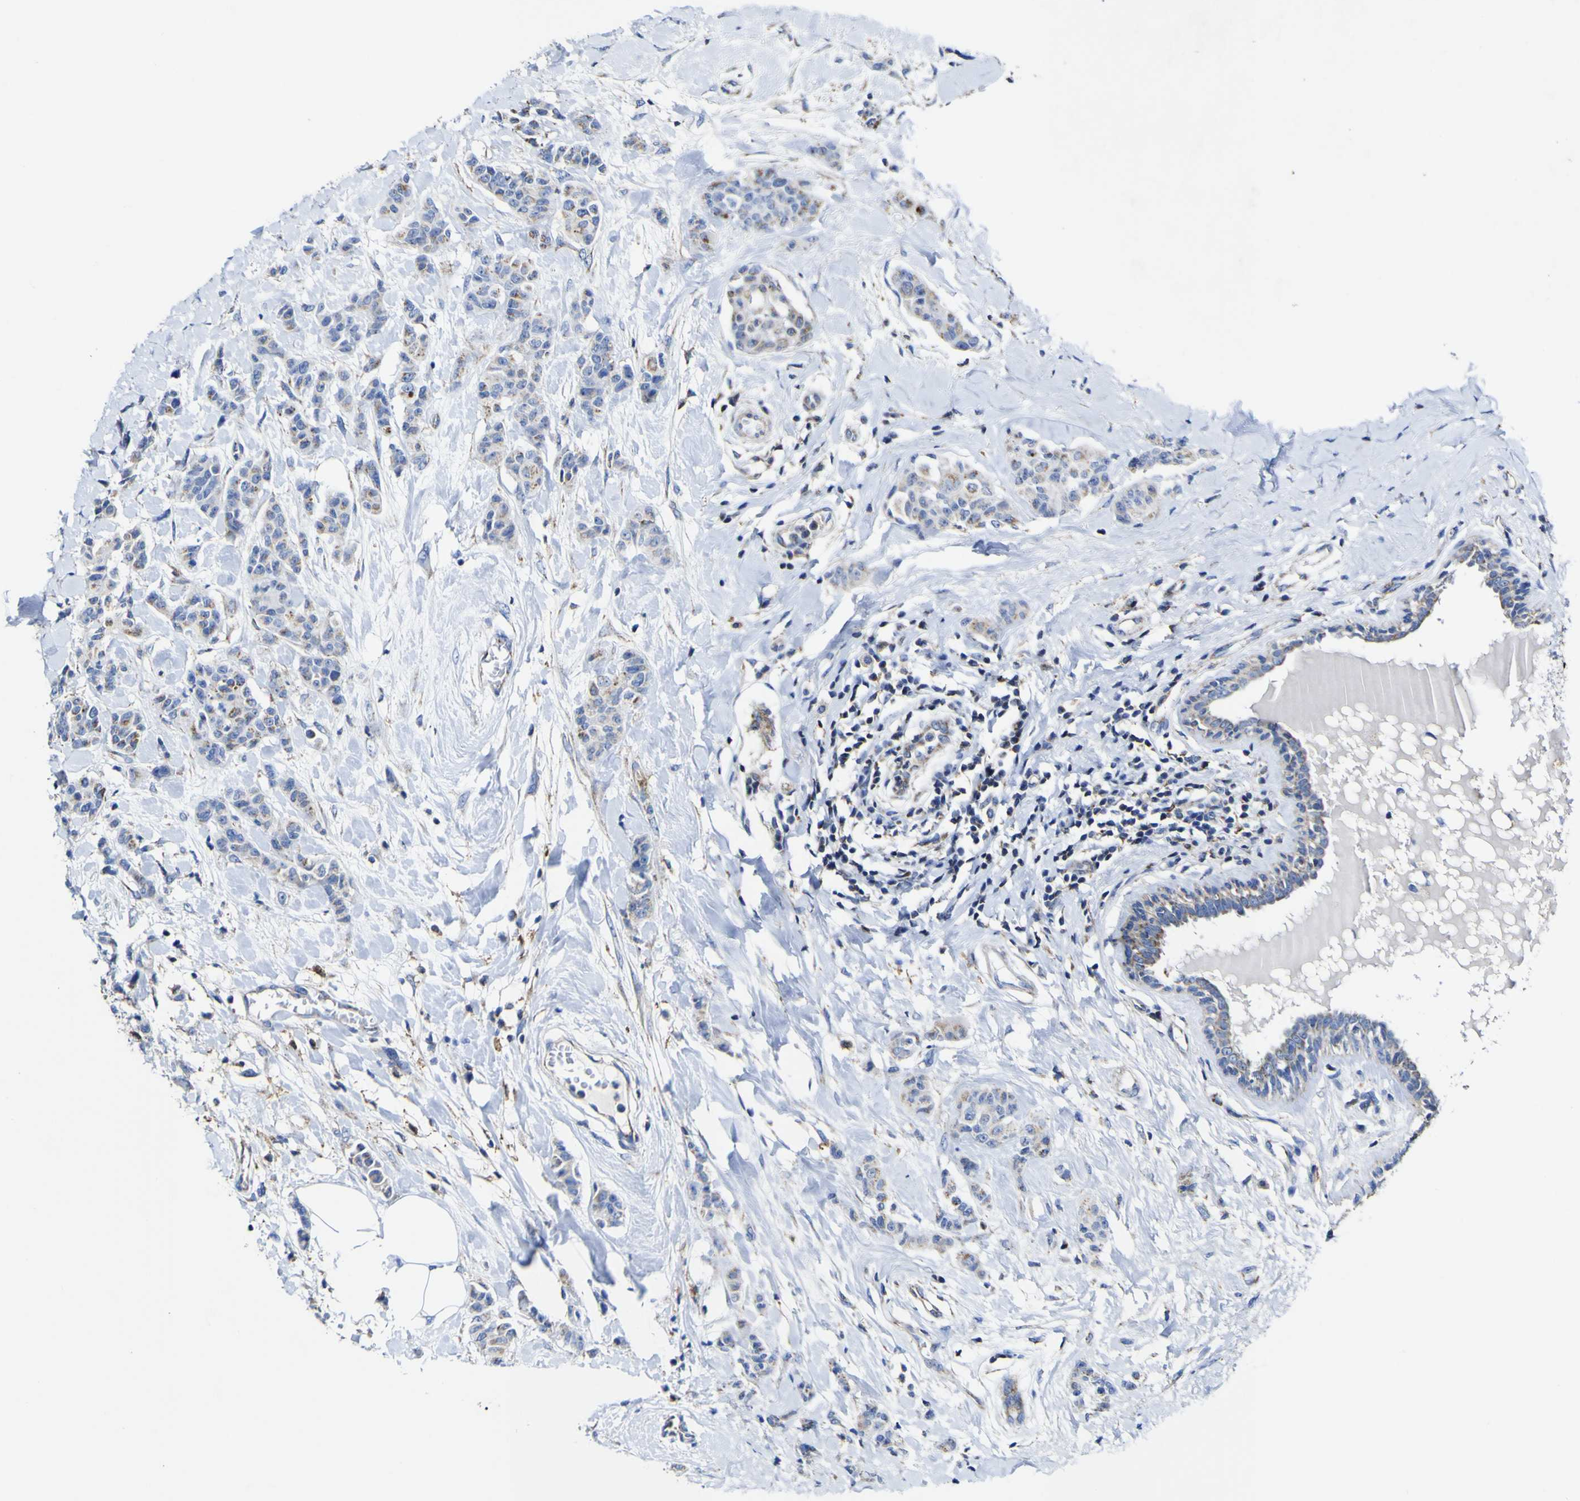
{"staining": {"intensity": "moderate", "quantity": "25%-75%", "location": "cytoplasmic/membranous"}, "tissue": "breast cancer", "cell_type": "Tumor cells", "image_type": "cancer", "snomed": [{"axis": "morphology", "description": "Normal tissue, NOS"}, {"axis": "morphology", "description": "Duct carcinoma"}, {"axis": "topography", "description": "Breast"}], "caption": "Immunohistochemical staining of human breast cancer displays moderate cytoplasmic/membranous protein expression in approximately 25%-75% of tumor cells. (DAB IHC with brightfield microscopy, high magnification).", "gene": "CCDC90B", "patient": {"sex": "female", "age": 40}}